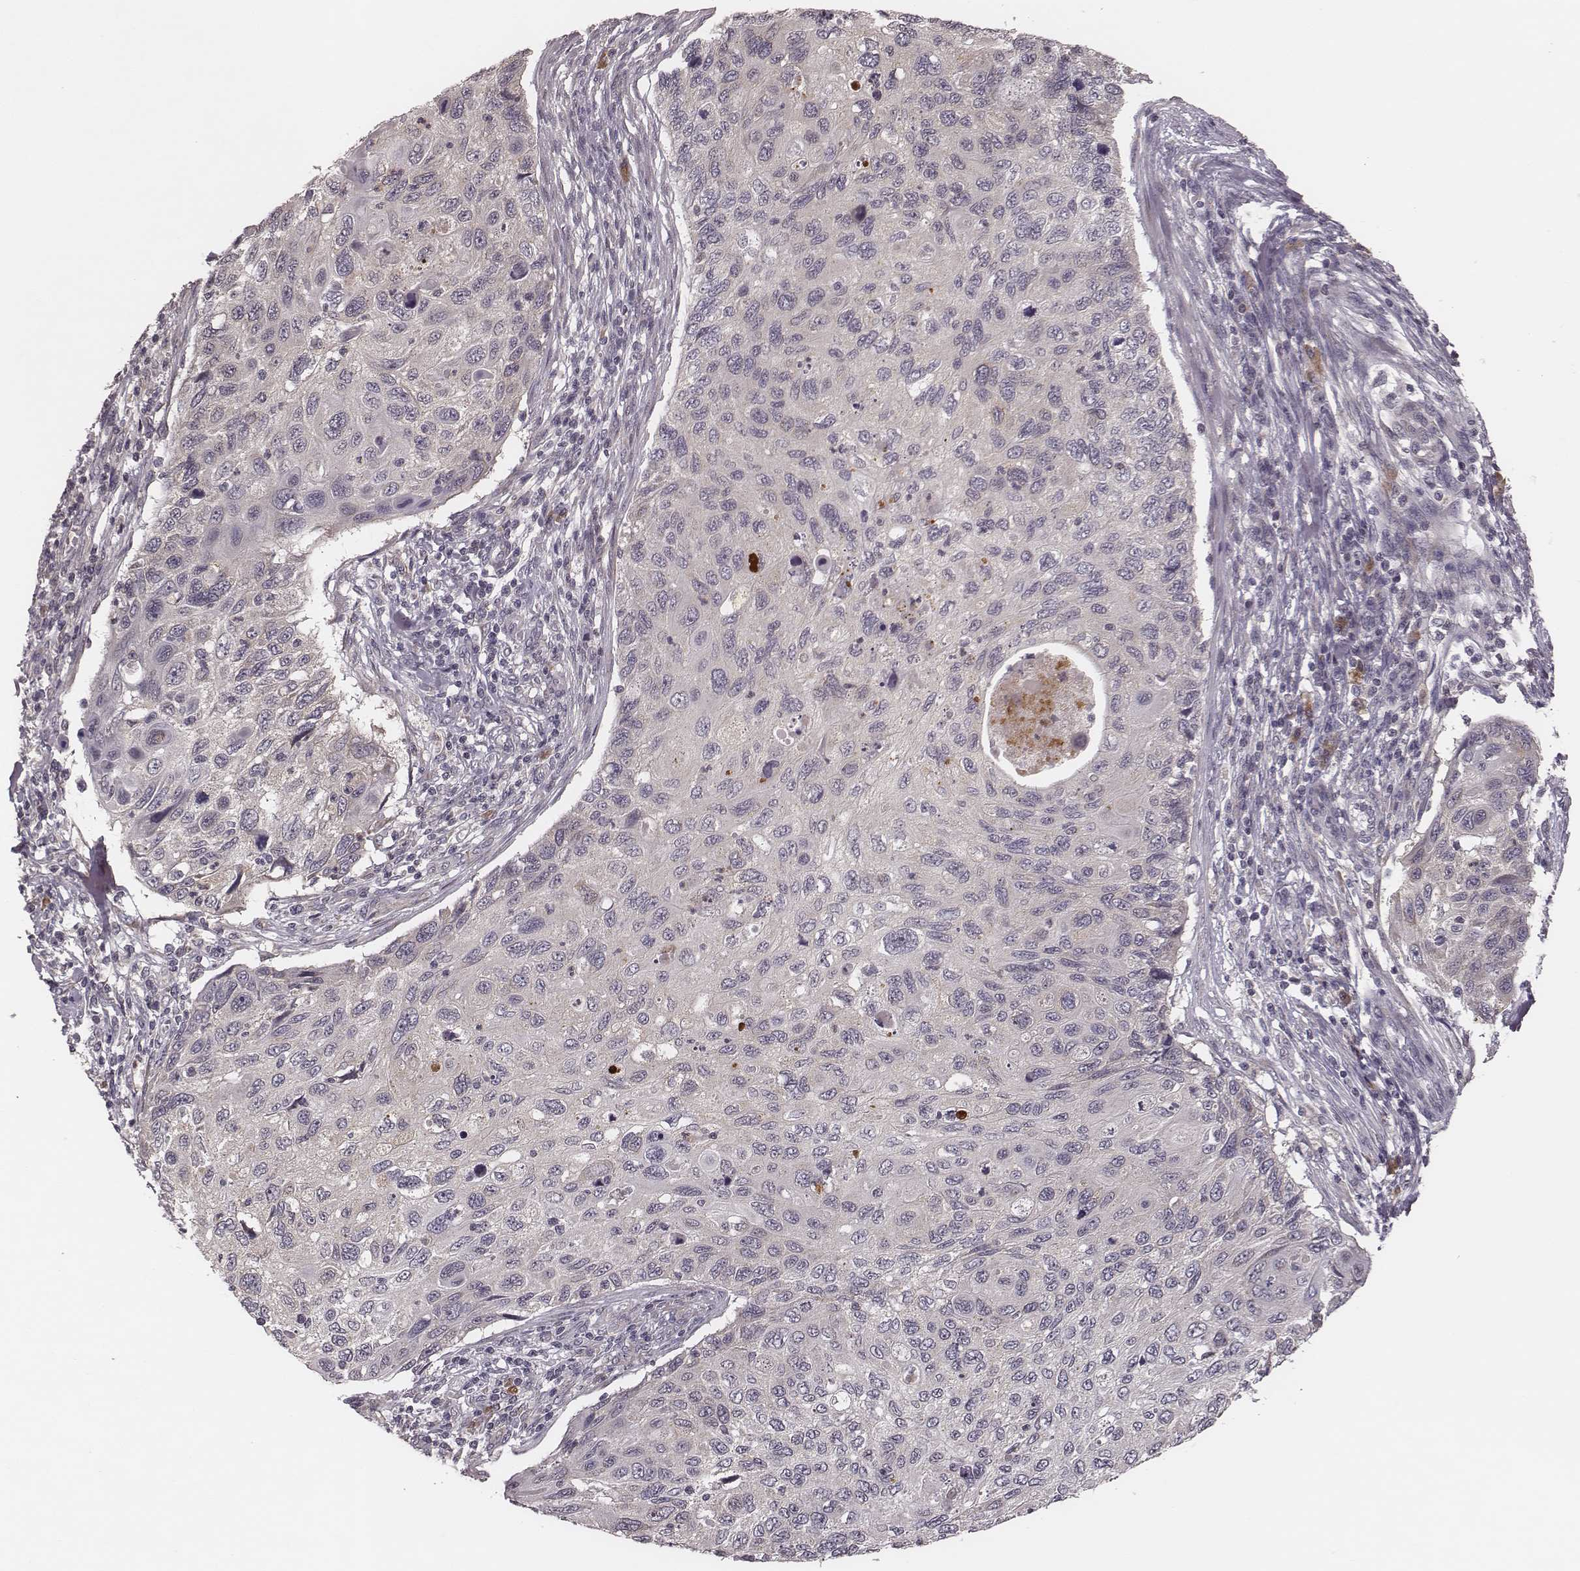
{"staining": {"intensity": "negative", "quantity": "none", "location": "none"}, "tissue": "cervical cancer", "cell_type": "Tumor cells", "image_type": "cancer", "snomed": [{"axis": "morphology", "description": "Squamous cell carcinoma, NOS"}, {"axis": "topography", "description": "Cervix"}], "caption": "Immunohistochemistry (IHC) of cervical cancer (squamous cell carcinoma) exhibits no positivity in tumor cells.", "gene": "P2RX5", "patient": {"sex": "female", "age": 70}}